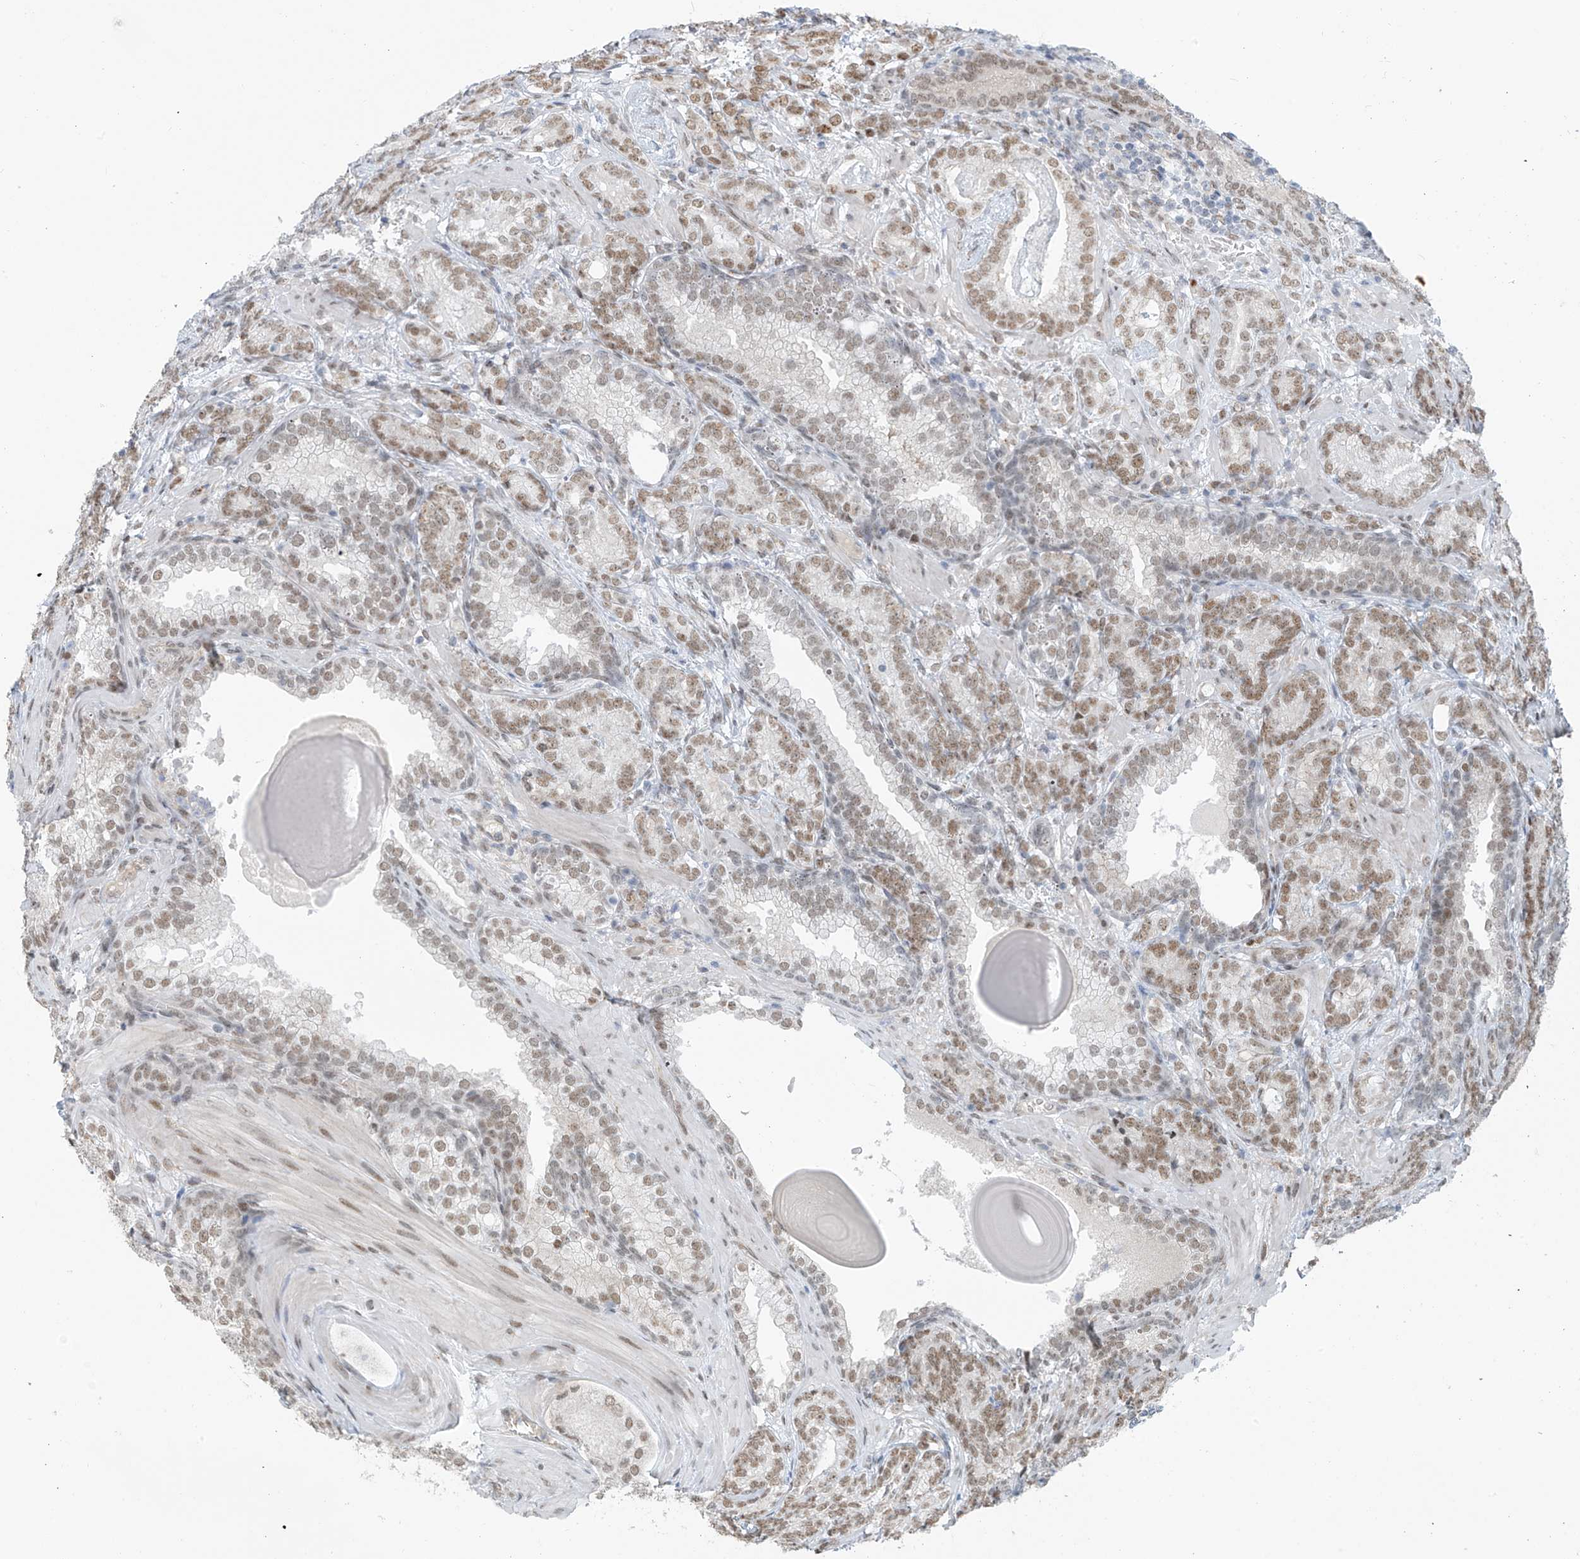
{"staining": {"intensity": "moderate", "quantity": ">75%", "location": "nuclear"}, "tissue": "prostate cancer", "cell_type": "Tumor cells", "image_type": "cancer", "snomed": [{"axis": "morphology", "description": "Adenocarcinoma, High grade"}, {"axis": "topography", "description": "Prostate"}], "caption": "A high-resolution photomicrograph shows immunohistochemistry (IHC) staining of prostate adenocarcinoma (high-grade), which reveals moderate nuclear staining in approximately >75% of tumor cells.", "gene": "MCM9", "patient": {"sex": "male", "age": 66}}